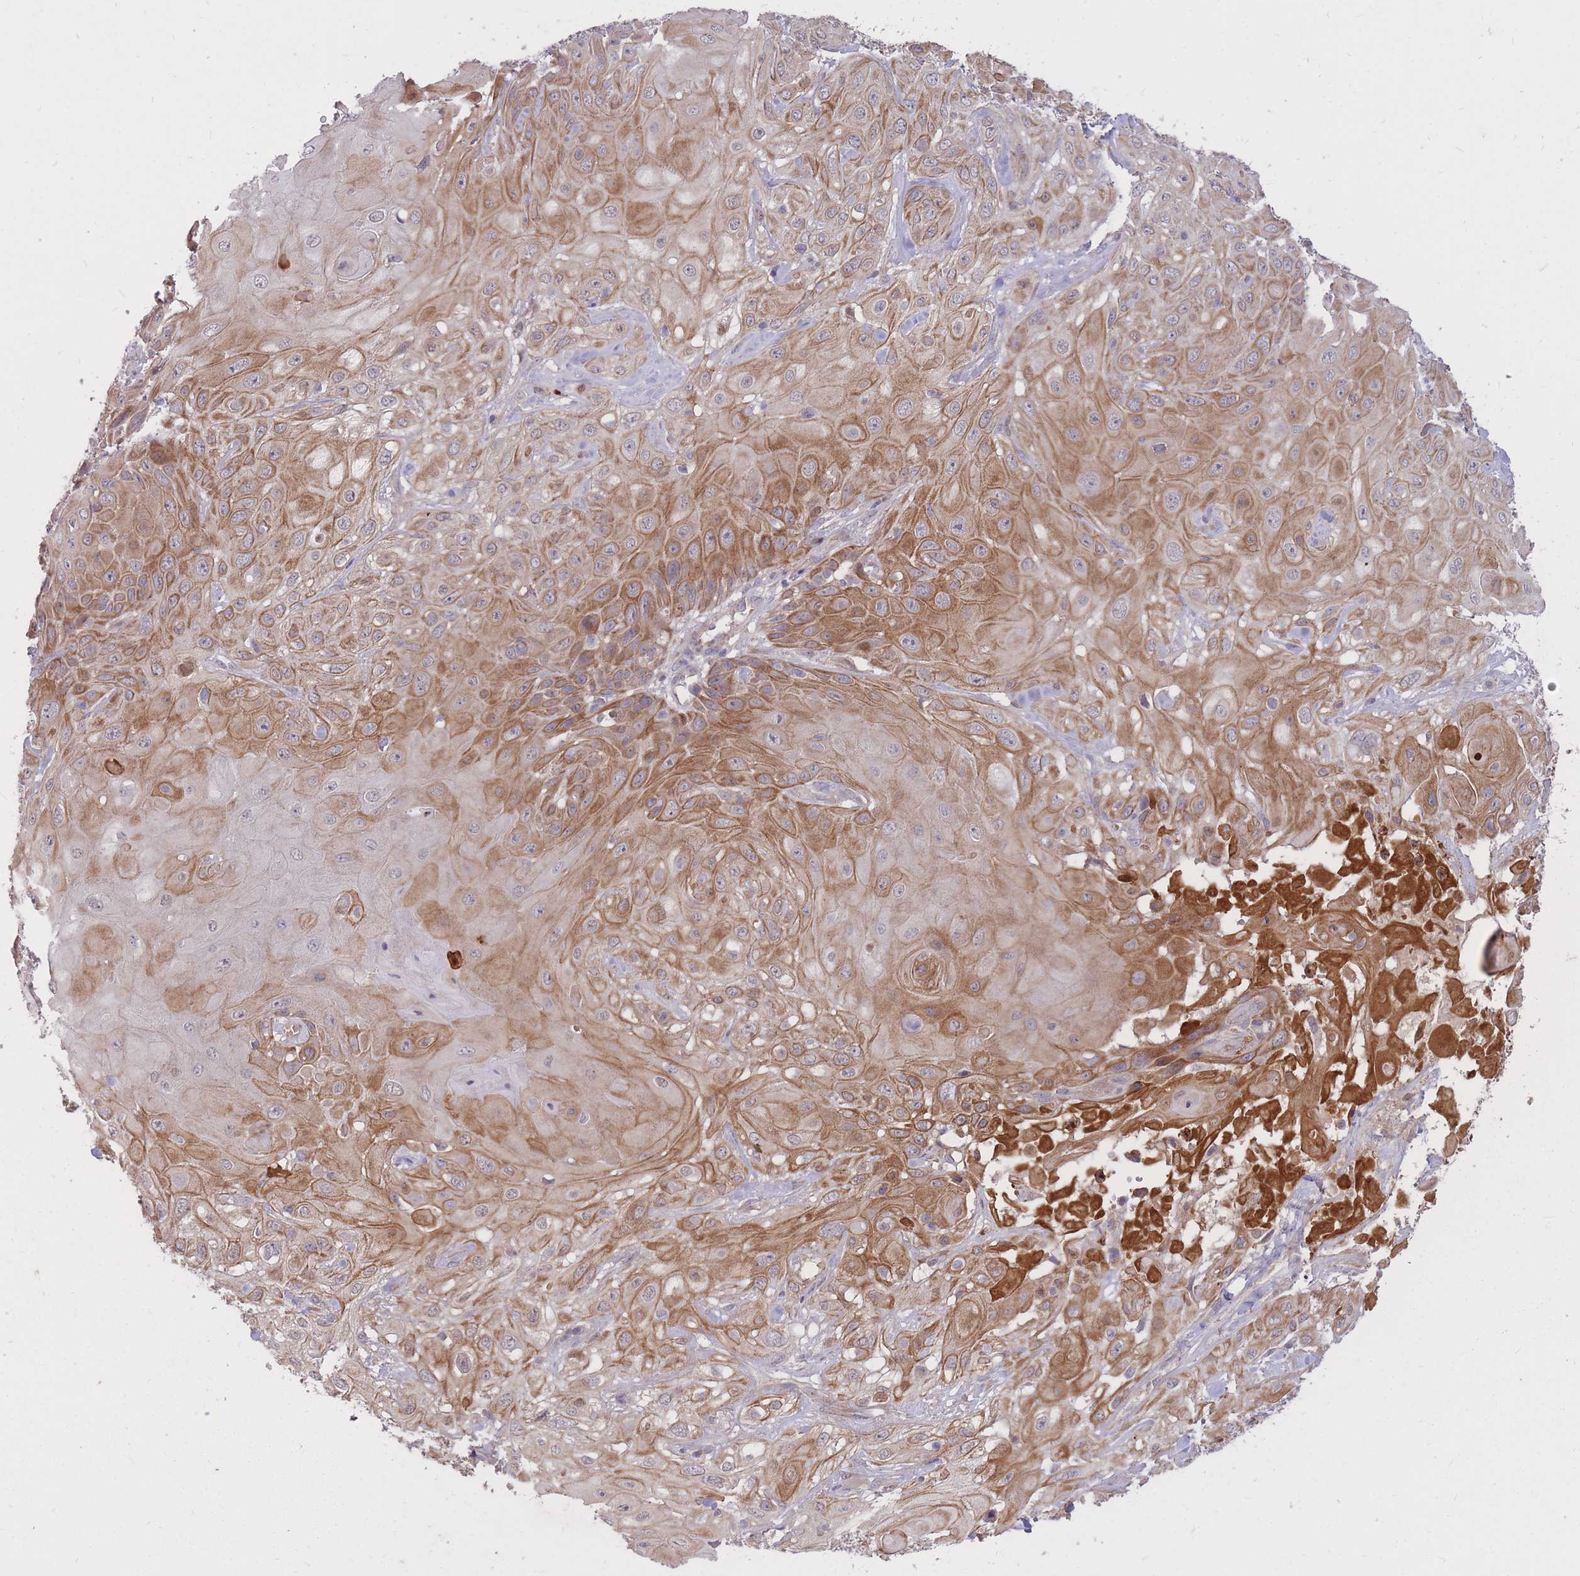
{"staining": {"intensity": "moderate", "quantity": ">75%", "location": "cytoplasmic/membranous"}, "tissue": "skin cancer", "cell_type": "Tumor cells", "image_type": "cancer", "snomed": [{"axis": "morphology", "description": "Normal tissue, NOS"}, {"axis": "morphology", "description": "Squamous cell carcinoma, NOS"}, {"axis": "topography", "description": "Skin"}, {"axis": "topography", "description": "Cartilage tissue"}], "caption": "High-power microscopy captured an immunohistochemistry (IHC) micrograph of squamous cell carcinoma (skin), revealing moderate cytoplasmic/membranous expression in approximately >75% of tumor cells.", "gene": "IGF2BP2", "patient": {"sex": "female", "age": 79}}